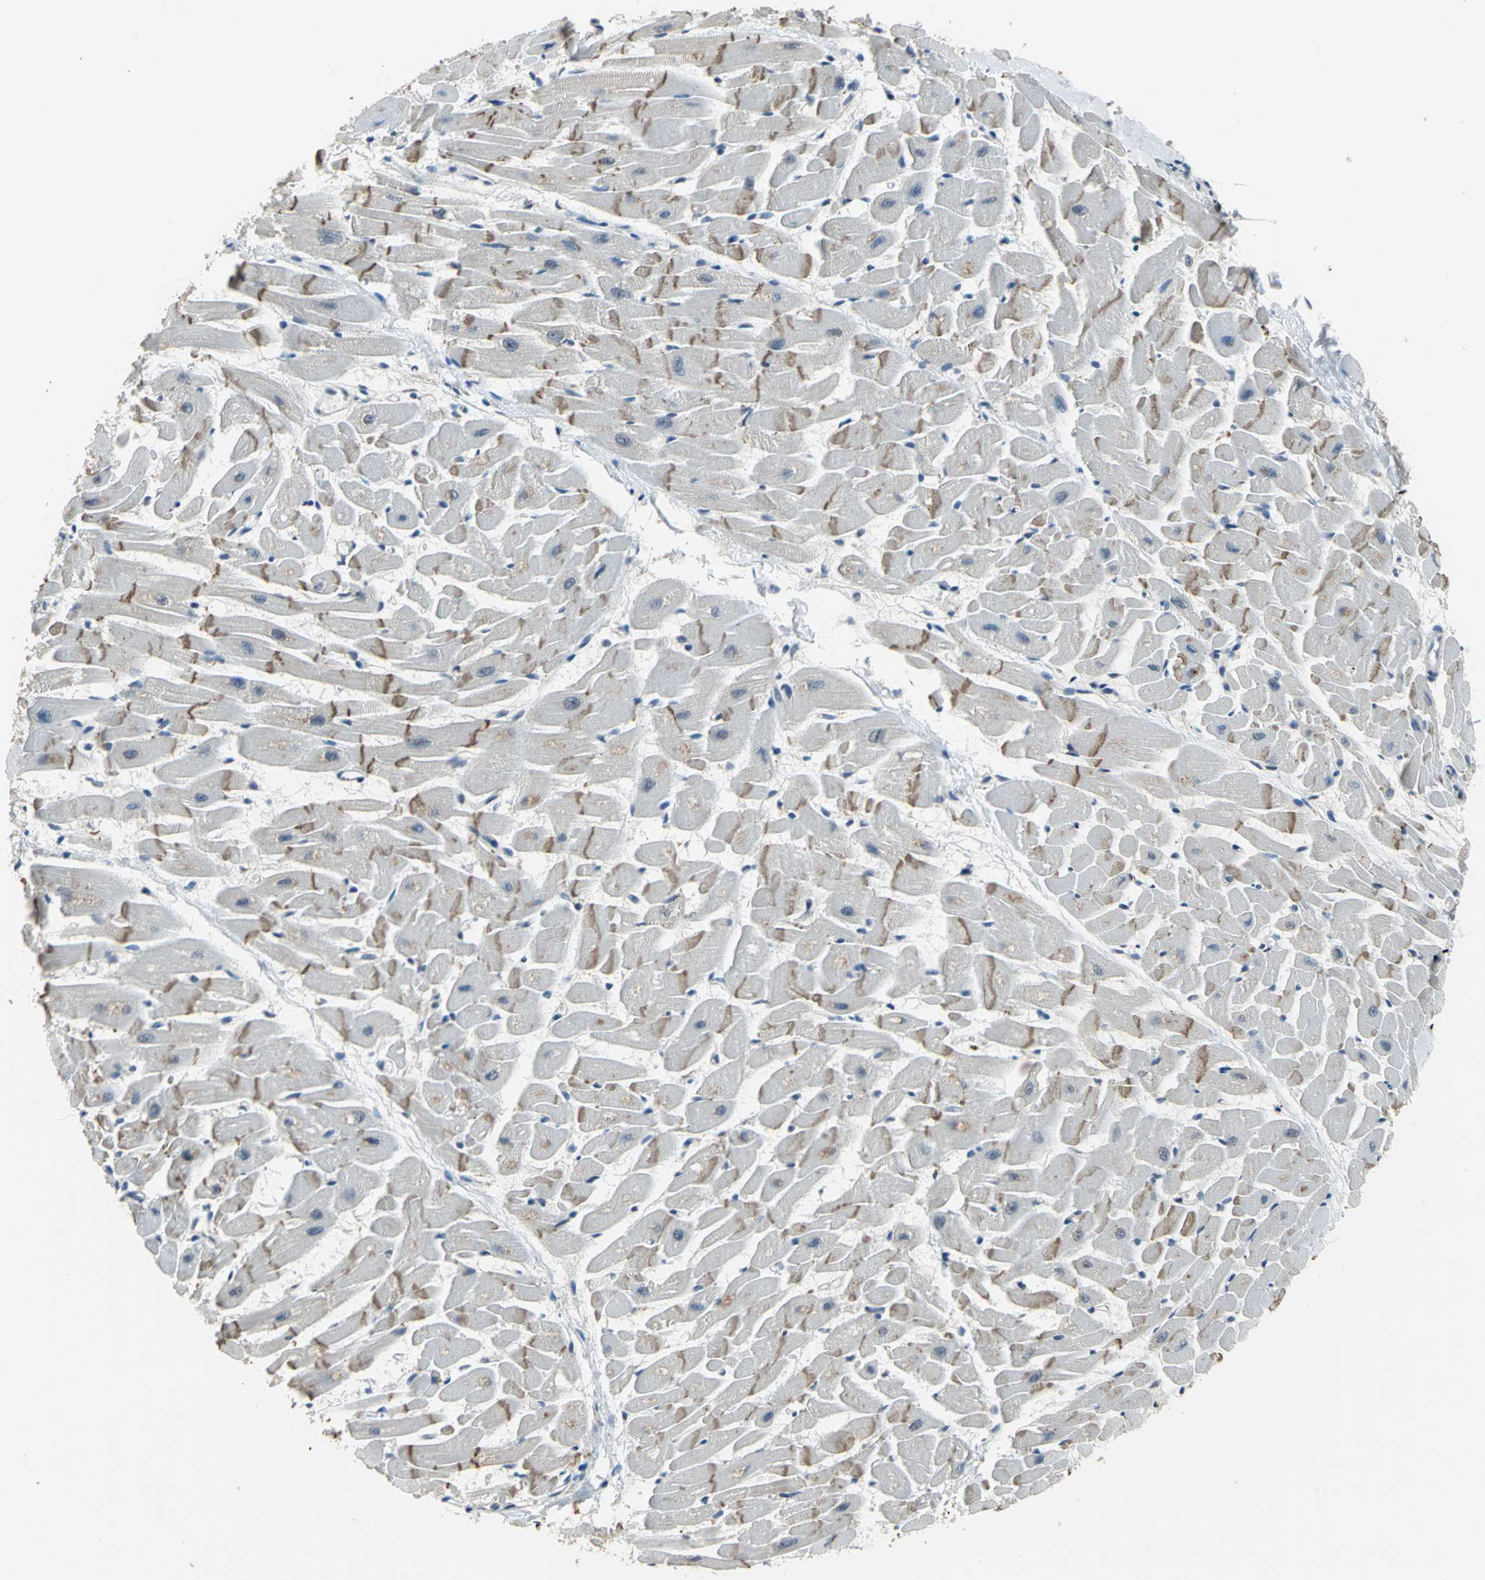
{"staining": {"intensity": "moderate", "quantity": "25%-75%", "location": "cytoplasmic/membranous"}, "tissue": "heart muscle", "cell_type": "Cardiomyocytes", "image_type": "normal", "snomed": [{"axis": "morphology", "description": "Normal tissue, NOS"}, {"axis": "topography", "description": "Heart"}], "caption": "A histopathology image of heart muscle stained for a protein shows moderate cytoplasmic/membranous brown staining in cardiomyocytes. The protein of interest is stained brown, and the nuclei are stained in blue (DAB (3,3'-diaminobenzidine) IHC with brightfield microscopy, high magnification).", "gene": "ELF2", "patient": {"sex": "female", "age": 19}}